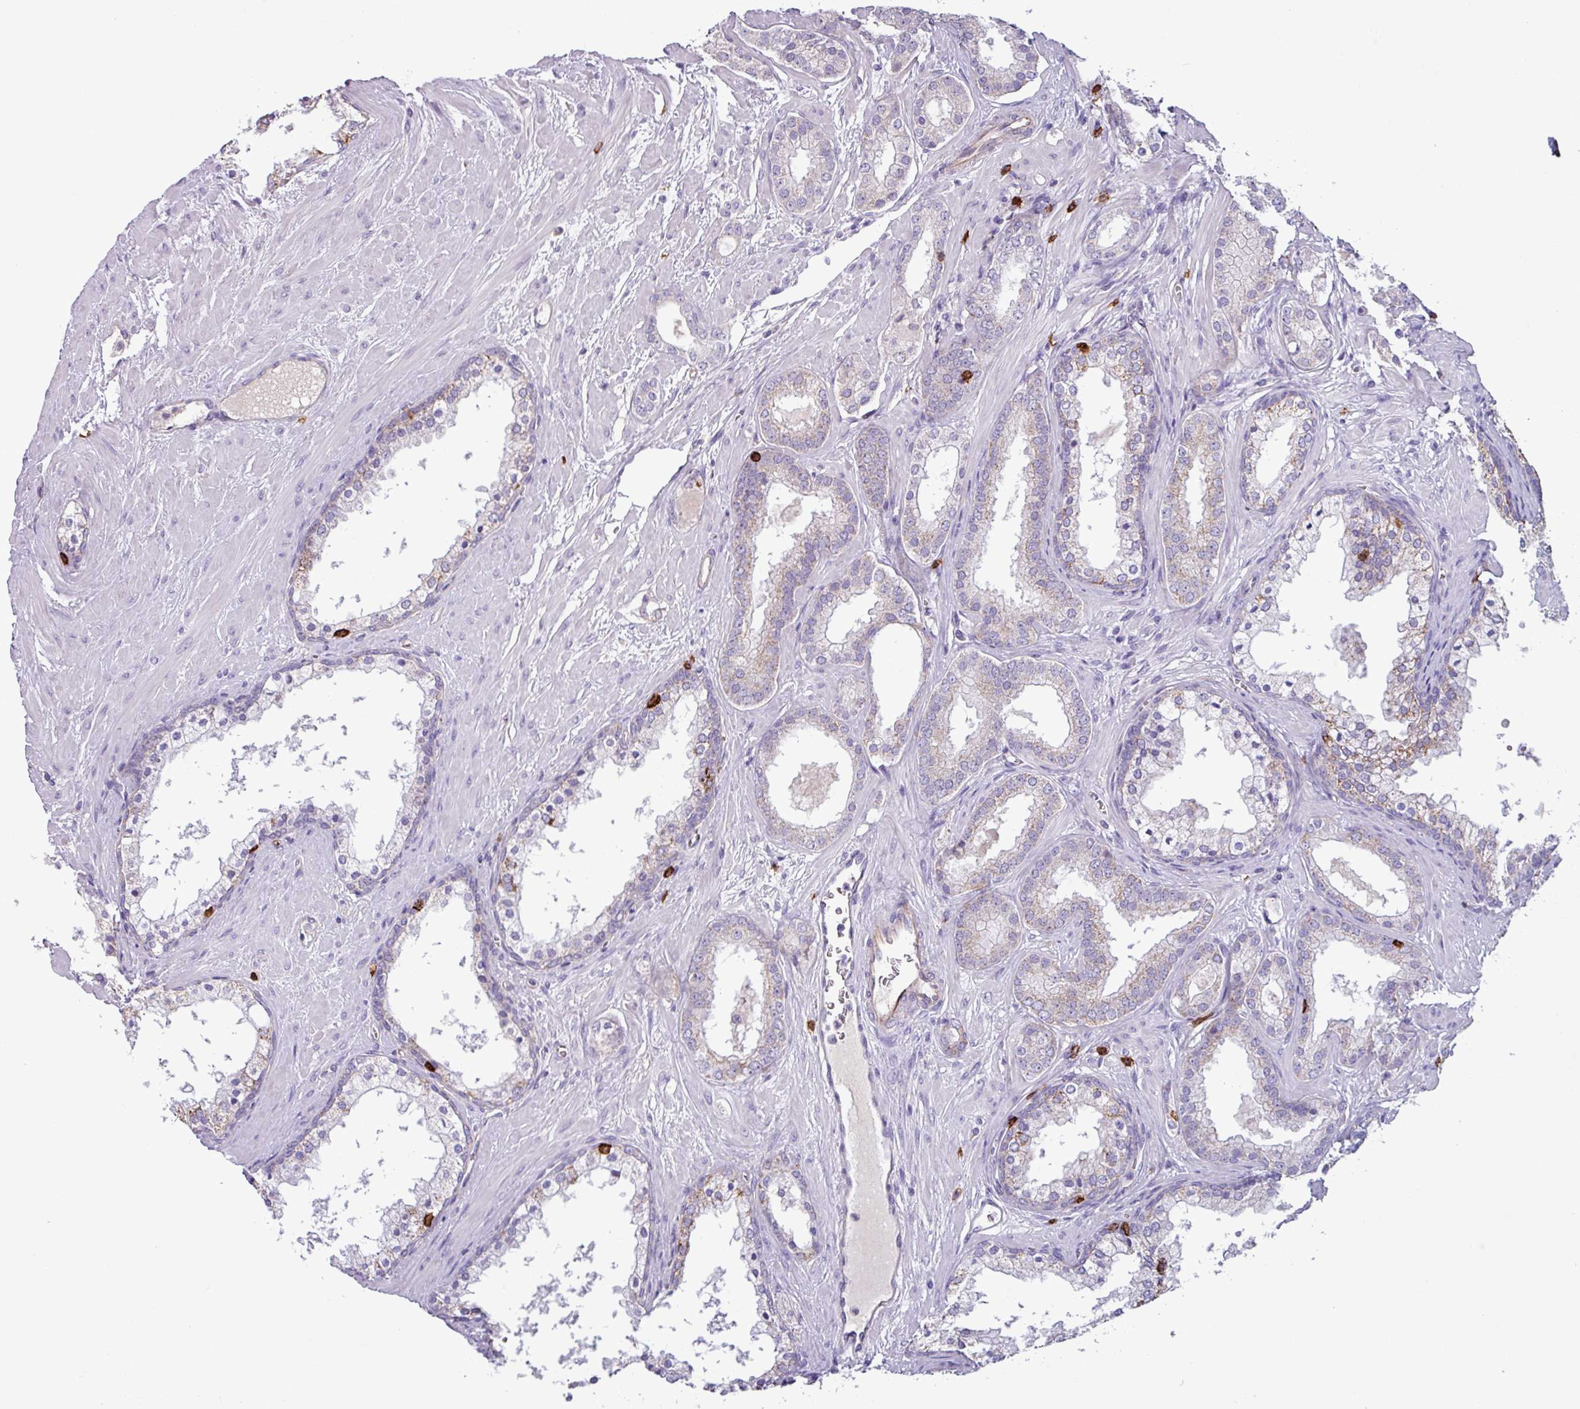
{"staining": {"intensity": "weak", "quantity": "<25%", "location": "cytoplasmic/membranous"}, "tissue": "prostate cancer", "cell_type": "Tumor cells", "image_type": "cancer", "snomed": [{"axis": "morphology", "description": "Adenocarcinoma, High grade"}, {"axis": "topography", "description": "Prostate"}], "caption": "IHC histopathology image of human prostate cancer (adenocarcinoma (high-grade)) stained for a protein (brown), which exhibits no positivity in tumor cells.", "gene": "CD8A", "patient": {"sex": "male", "age": 64}}